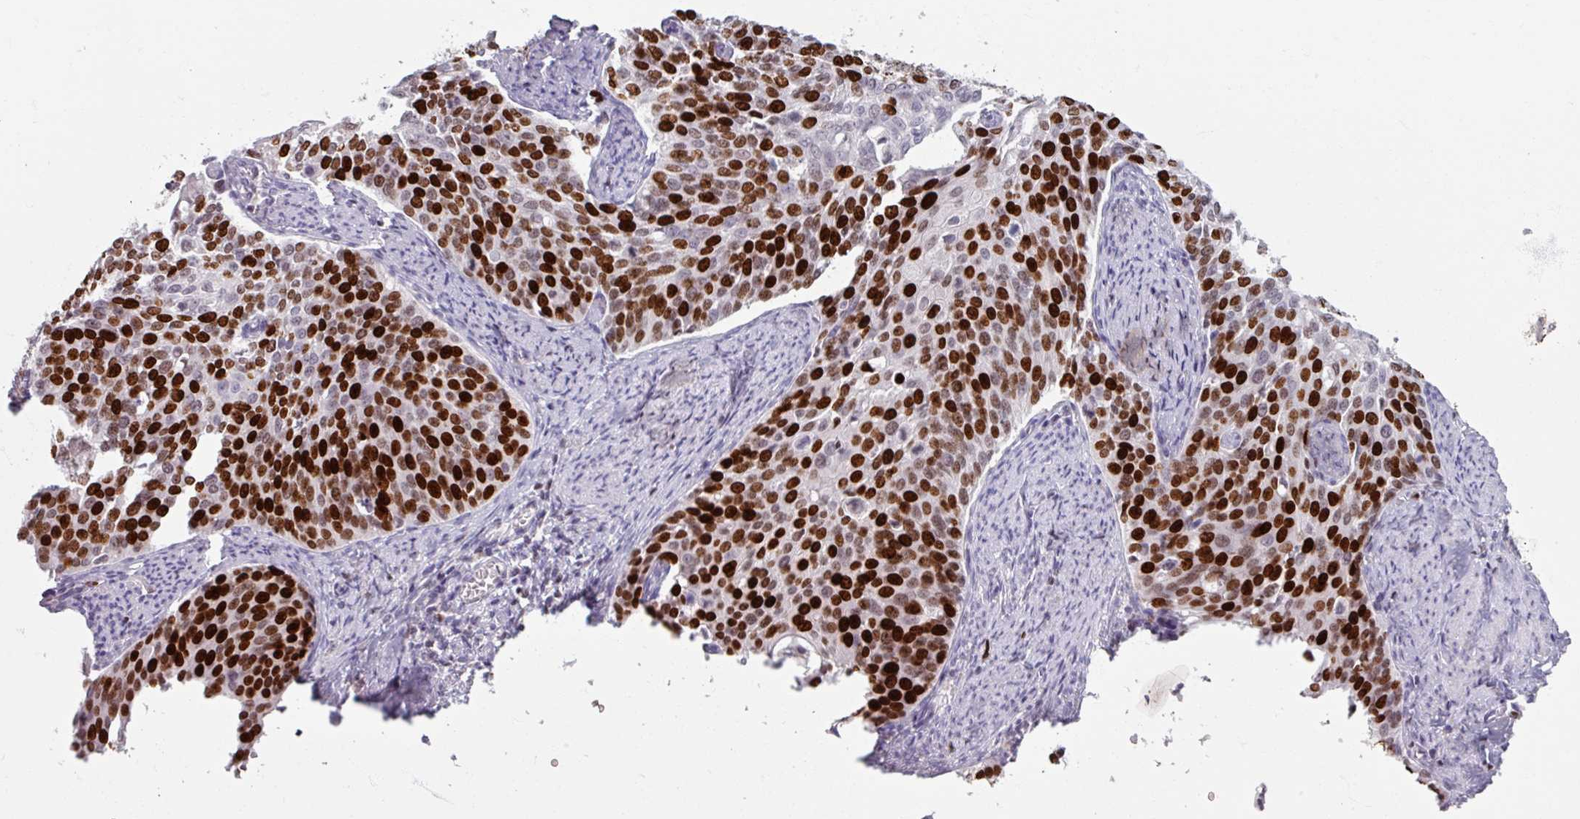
{"staining": {"intensity": "strong", "quantity": ">75%", "location": "nuclear"}, "tissue": "cervical cancer", "cell_type": "Tumor cells", "image_type": "cancer", "snomed": [{"axis": "morphology", "description": "Squamous cell carcinoma, NOS"}, {"axis": "topography", "description": "Cervix"}], "caption": "DAB immunohistochemical staining of human cervical cancer displays strong nuclear protein staining in approximately >75% of tumor cells. (brown staining indicates protein expression, while blue staining denotes nuclei).", "gene": "ATAD2", "patient": {"sex": "female", "age": 44}}